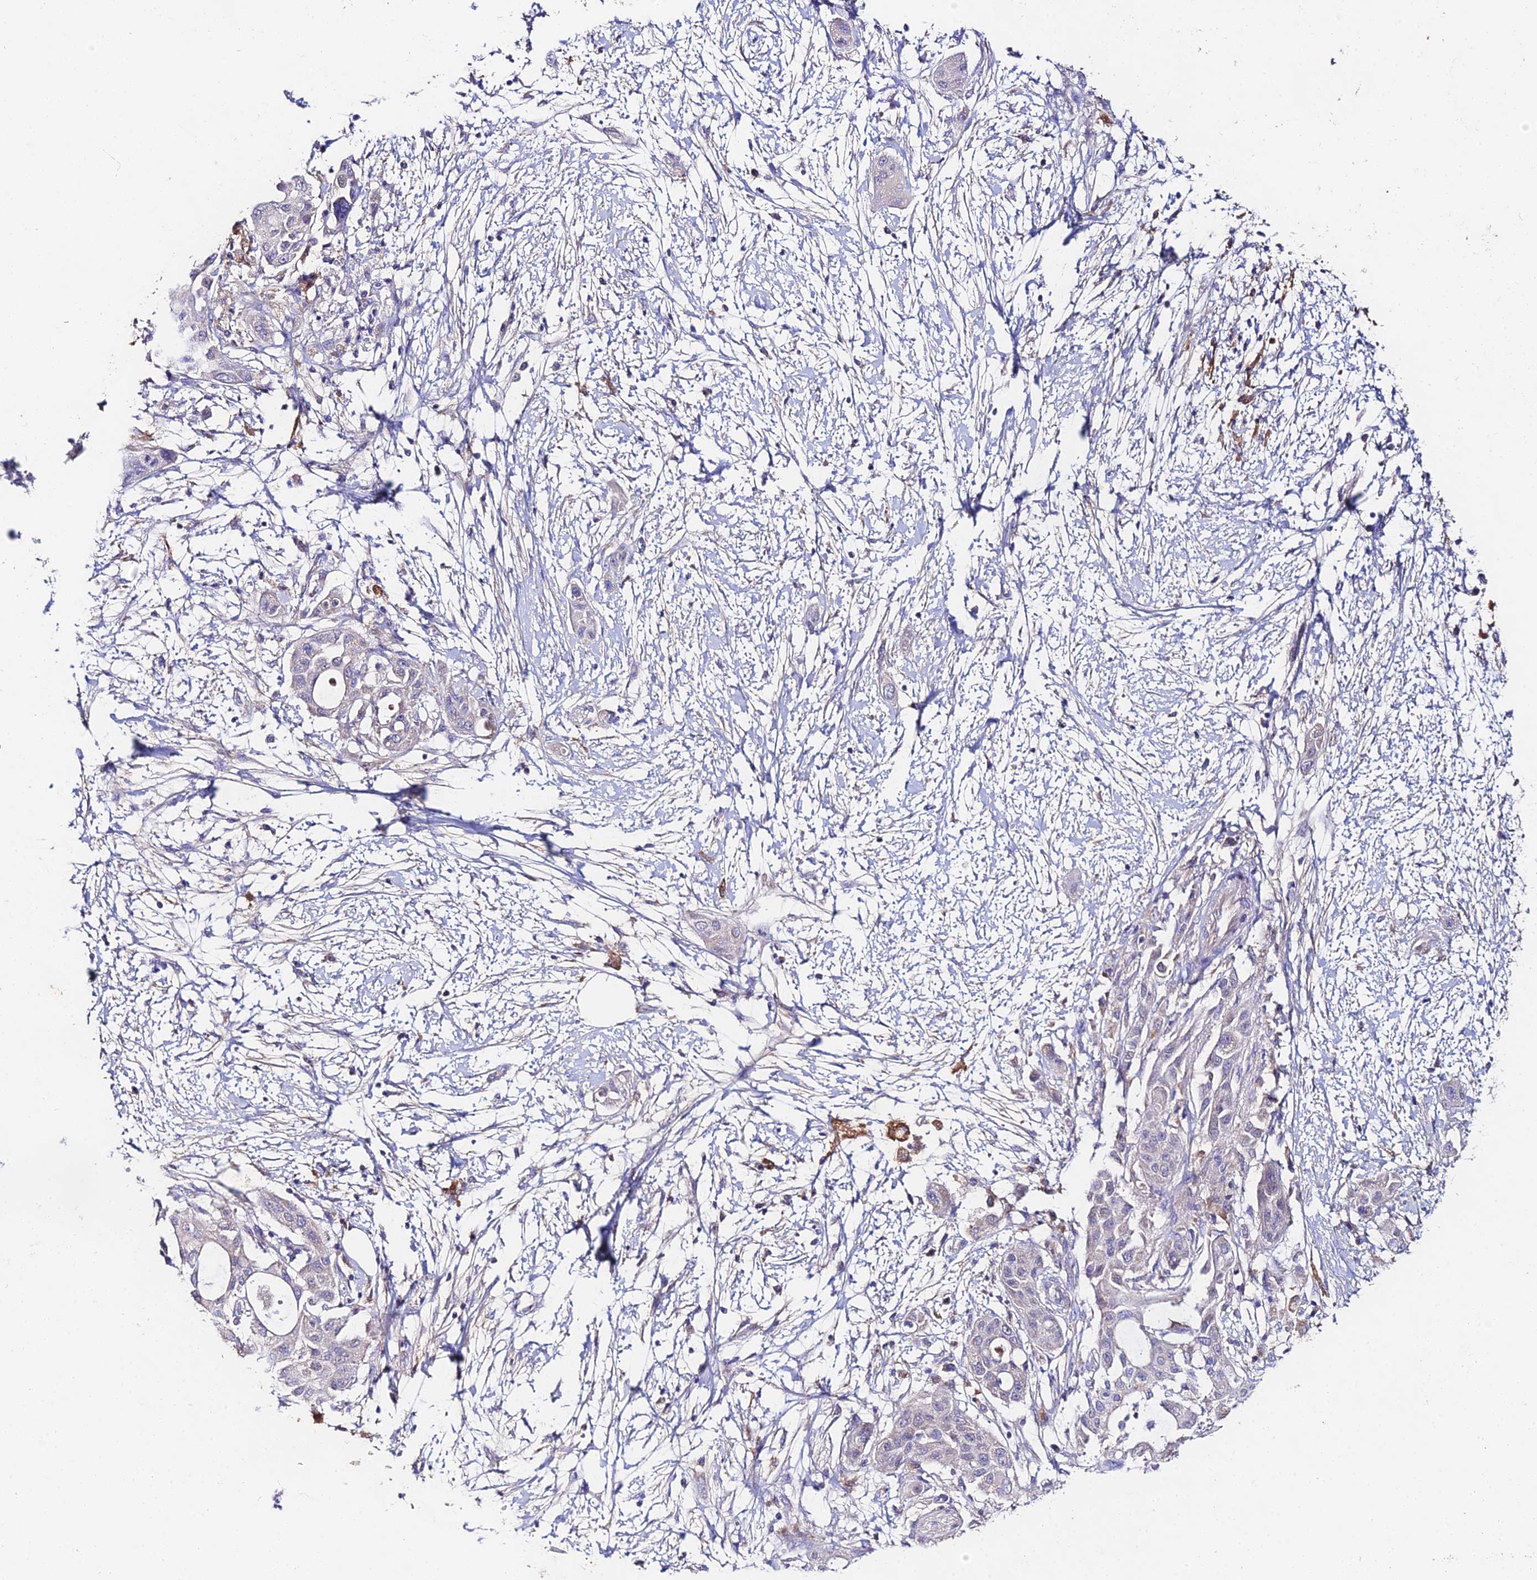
{"staining": {"intensity": "negative", "quantity": "none", "location": "none"}, "tissue": "pancreatic cancer", "cell_type": "Tumor cells", "image_type": "cancer", "snomed": [{"axis": "morphology", "description": "Adenocarcinoma, NOS"}, {"axis": "topography", "description": "Pancreas"}], "caption": "Micrograph shows no protein staining in tumor cells of pancreatic adenocarcinoma tissue.", "gene": "PPP2R2C", "patient": {"sex": "male", "age": 68}}